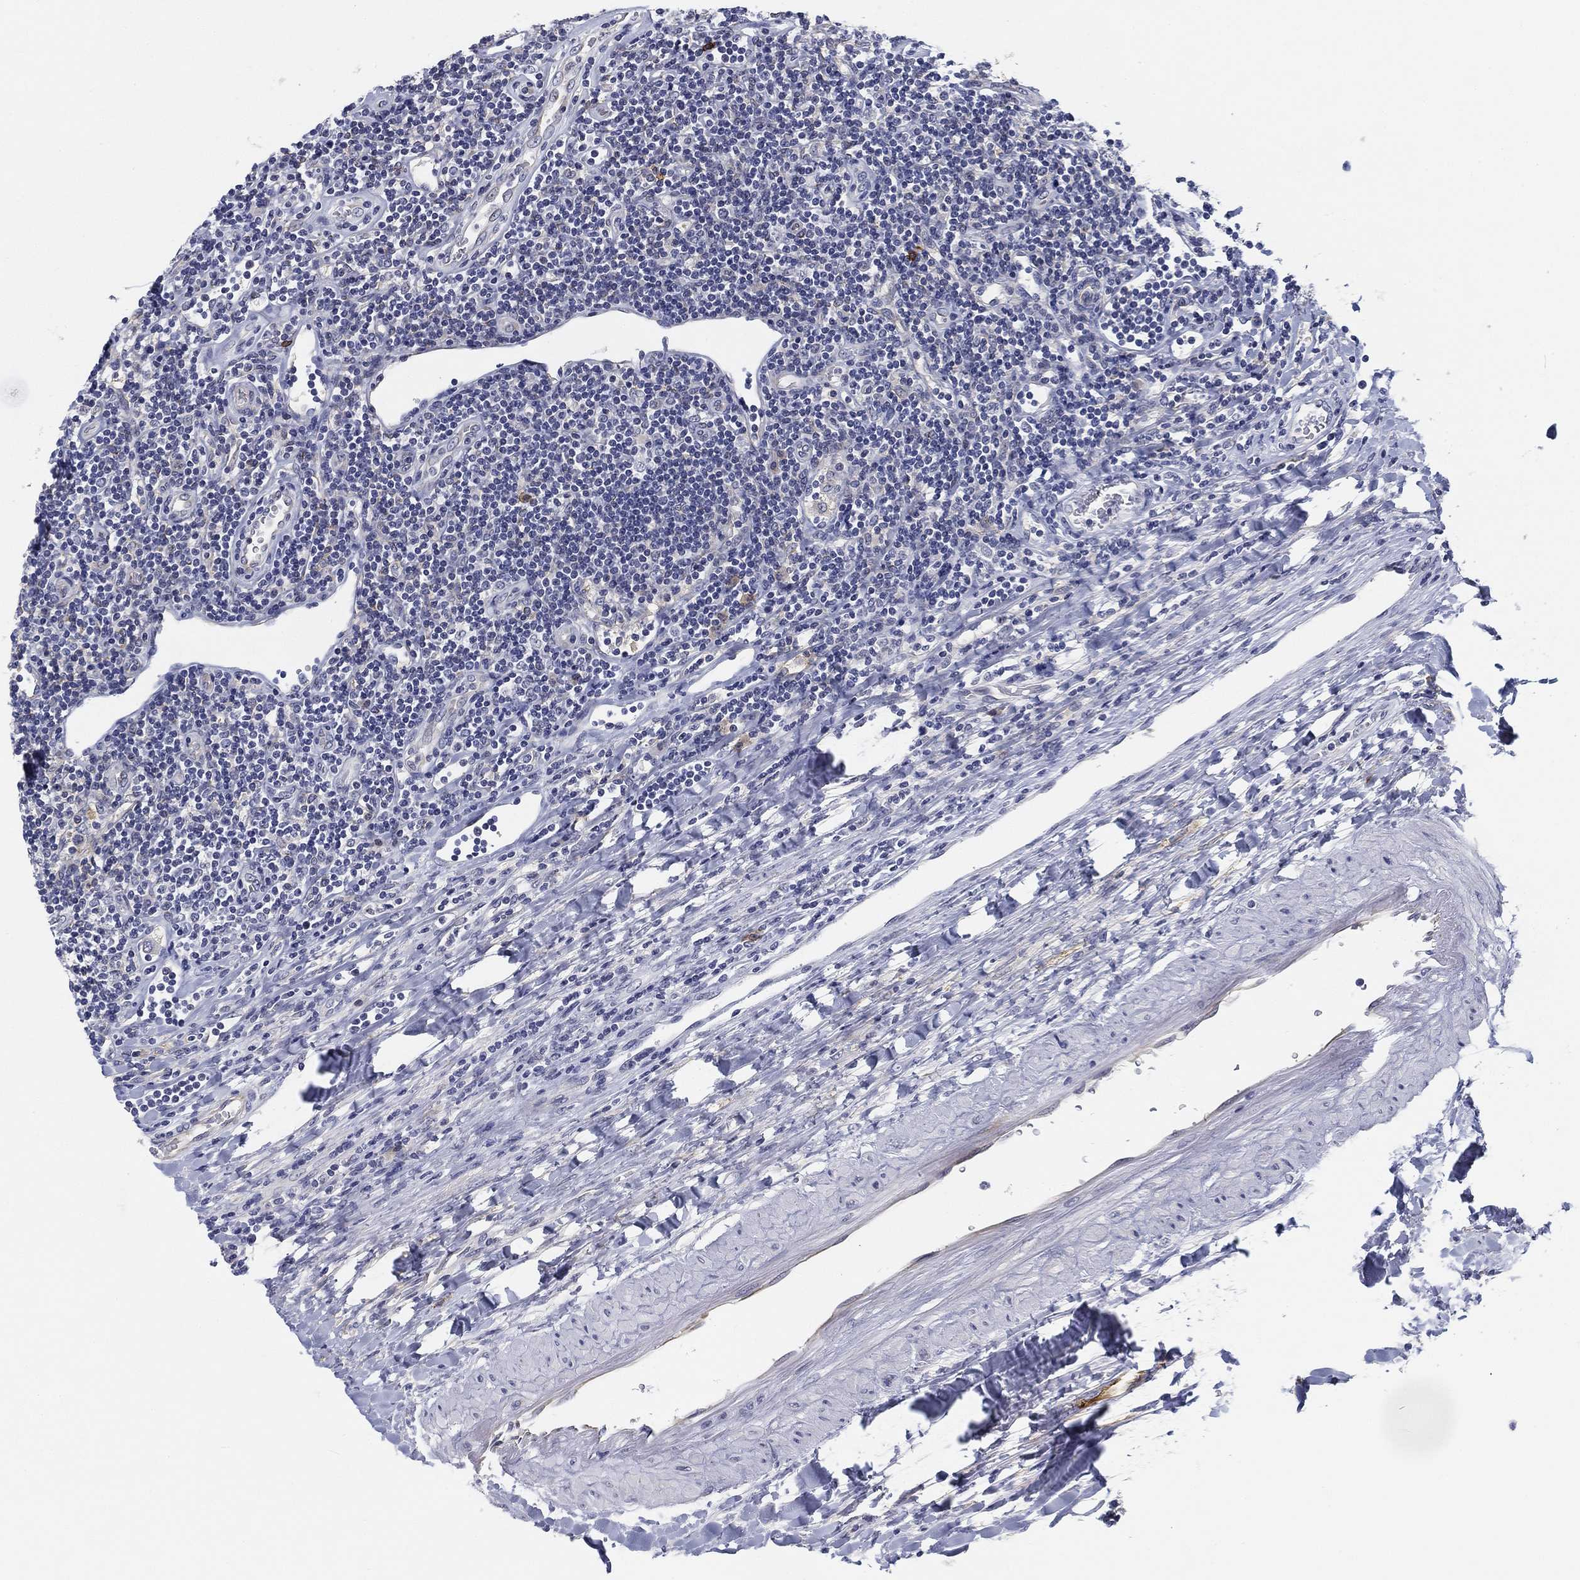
{"staining": {"intensity": "negative", "quantity": "none", "location": "none"}, "tissue": "lymphoma", "cell_type": "Tumor cells", "image_type": "cancer", "snomed": [{"axis": "morphology", "description": "Hodgkin's disease, NOS"}, {"axis": "topography", "description": "Lymph node"}], "caption": "Micrograph shows no significant protein staining in tumor cells of lymphoma.", "gene": "SLC2A5", "patient": {"sex": "male", "age": 40}}